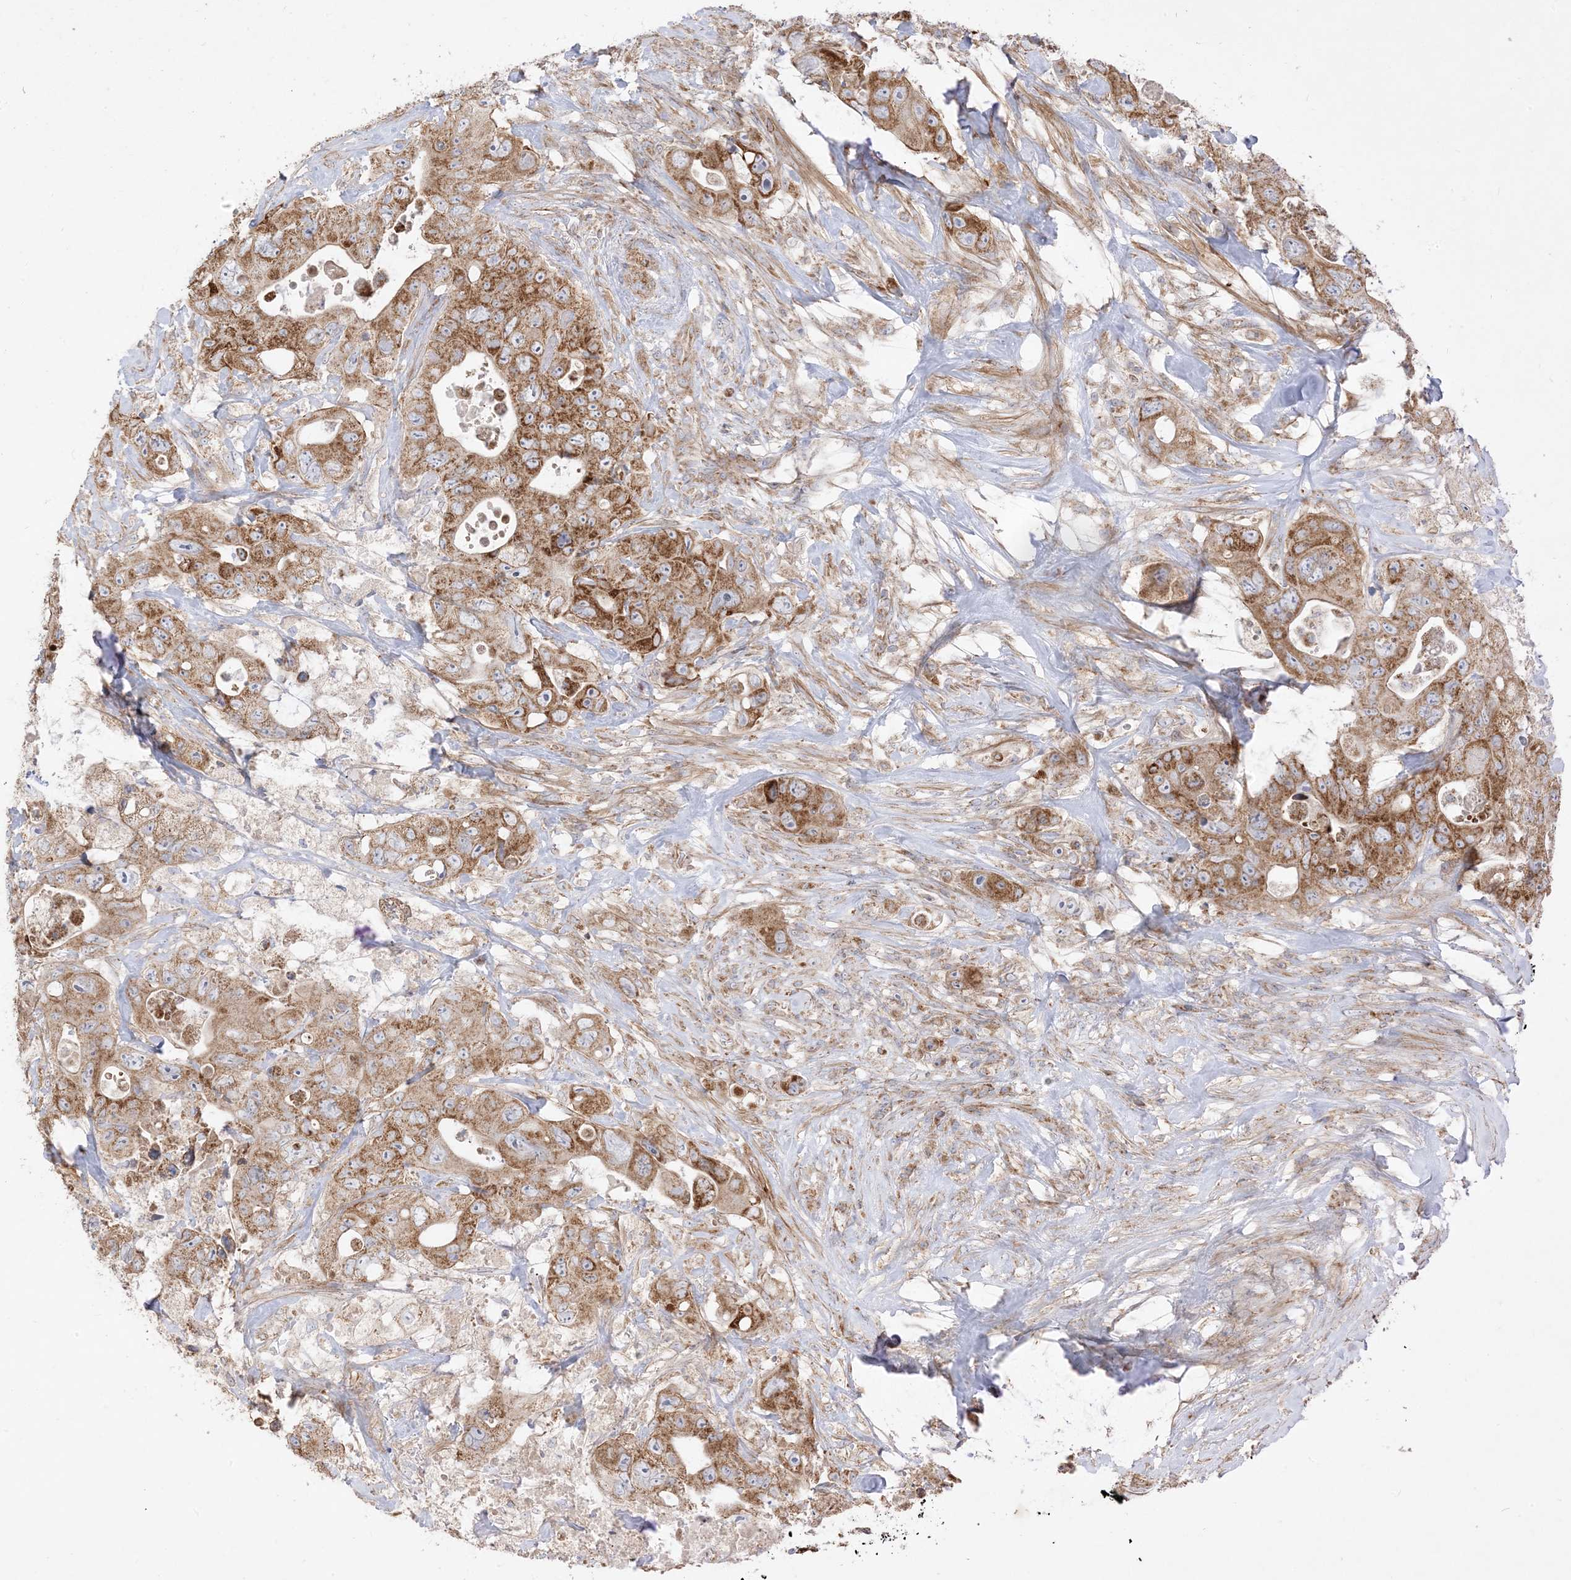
{"staining": {"intensity": "moderate", "quantity": ">75%", "location": "cytoplasmic/membranous"}, "tissue": "colorectal cancer", "cell_type": "Tumor cells", "image_type": "cancer", "snomed": [{"axis": "morphology", "description": "Adenocarcinoma, NOS"}, {"axis": "topography", "description": "Colon"}], "caption": "Immunohistochemical staining of human adenocarcinoma (colorectal) exhibits moderate cytoplasmic/membranous protein expression in approximately >75% of tumor cells.", "gene": "AARS2", "patient": {"sex": "female", "age": 46}}